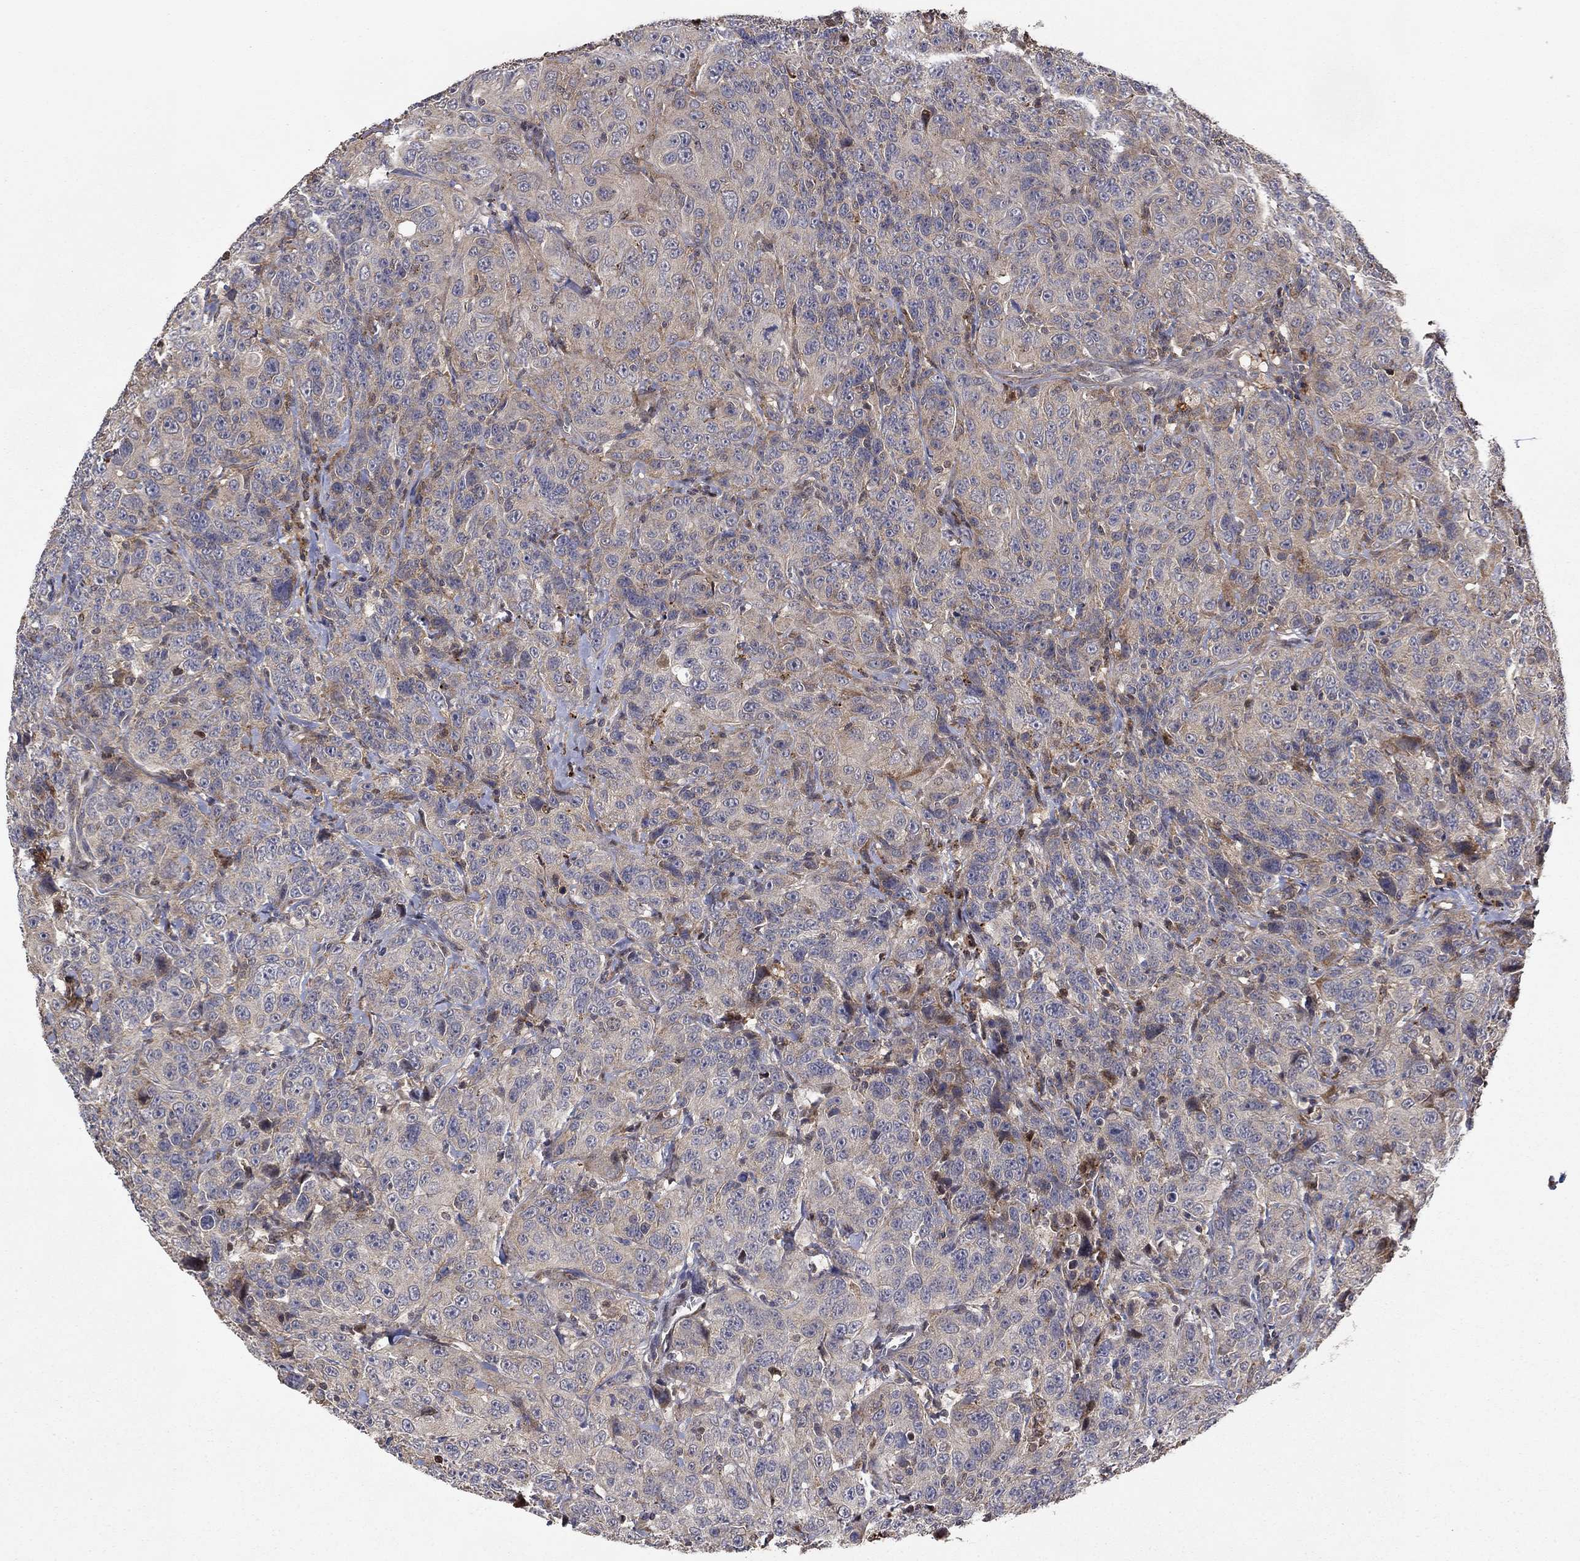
{"staining": {"intensity": "weak", "quantity": "25%-75%", "location": "cytoplasmic/membranous"}, "tissue": "urothelial cancer", "cell_type": "Tumor cells", "image_type": "cancer", "snomed": [{"axis": "morphology", "description": "Urothelial carcinoma, NOS"}, {"axis": "morphology", "description": "Urothelial carcinoma, High grade"}, {"axis": "topography", "description": "Urinary bladder"}], "caption": "A photomicrograph of transitional cell carcinoma stained for a protein shows weak cytoplasmic/membranous brown staining in tumor cells.", "gene": "LPCAT4", "patient": {"sex": "female", "age": 73}}